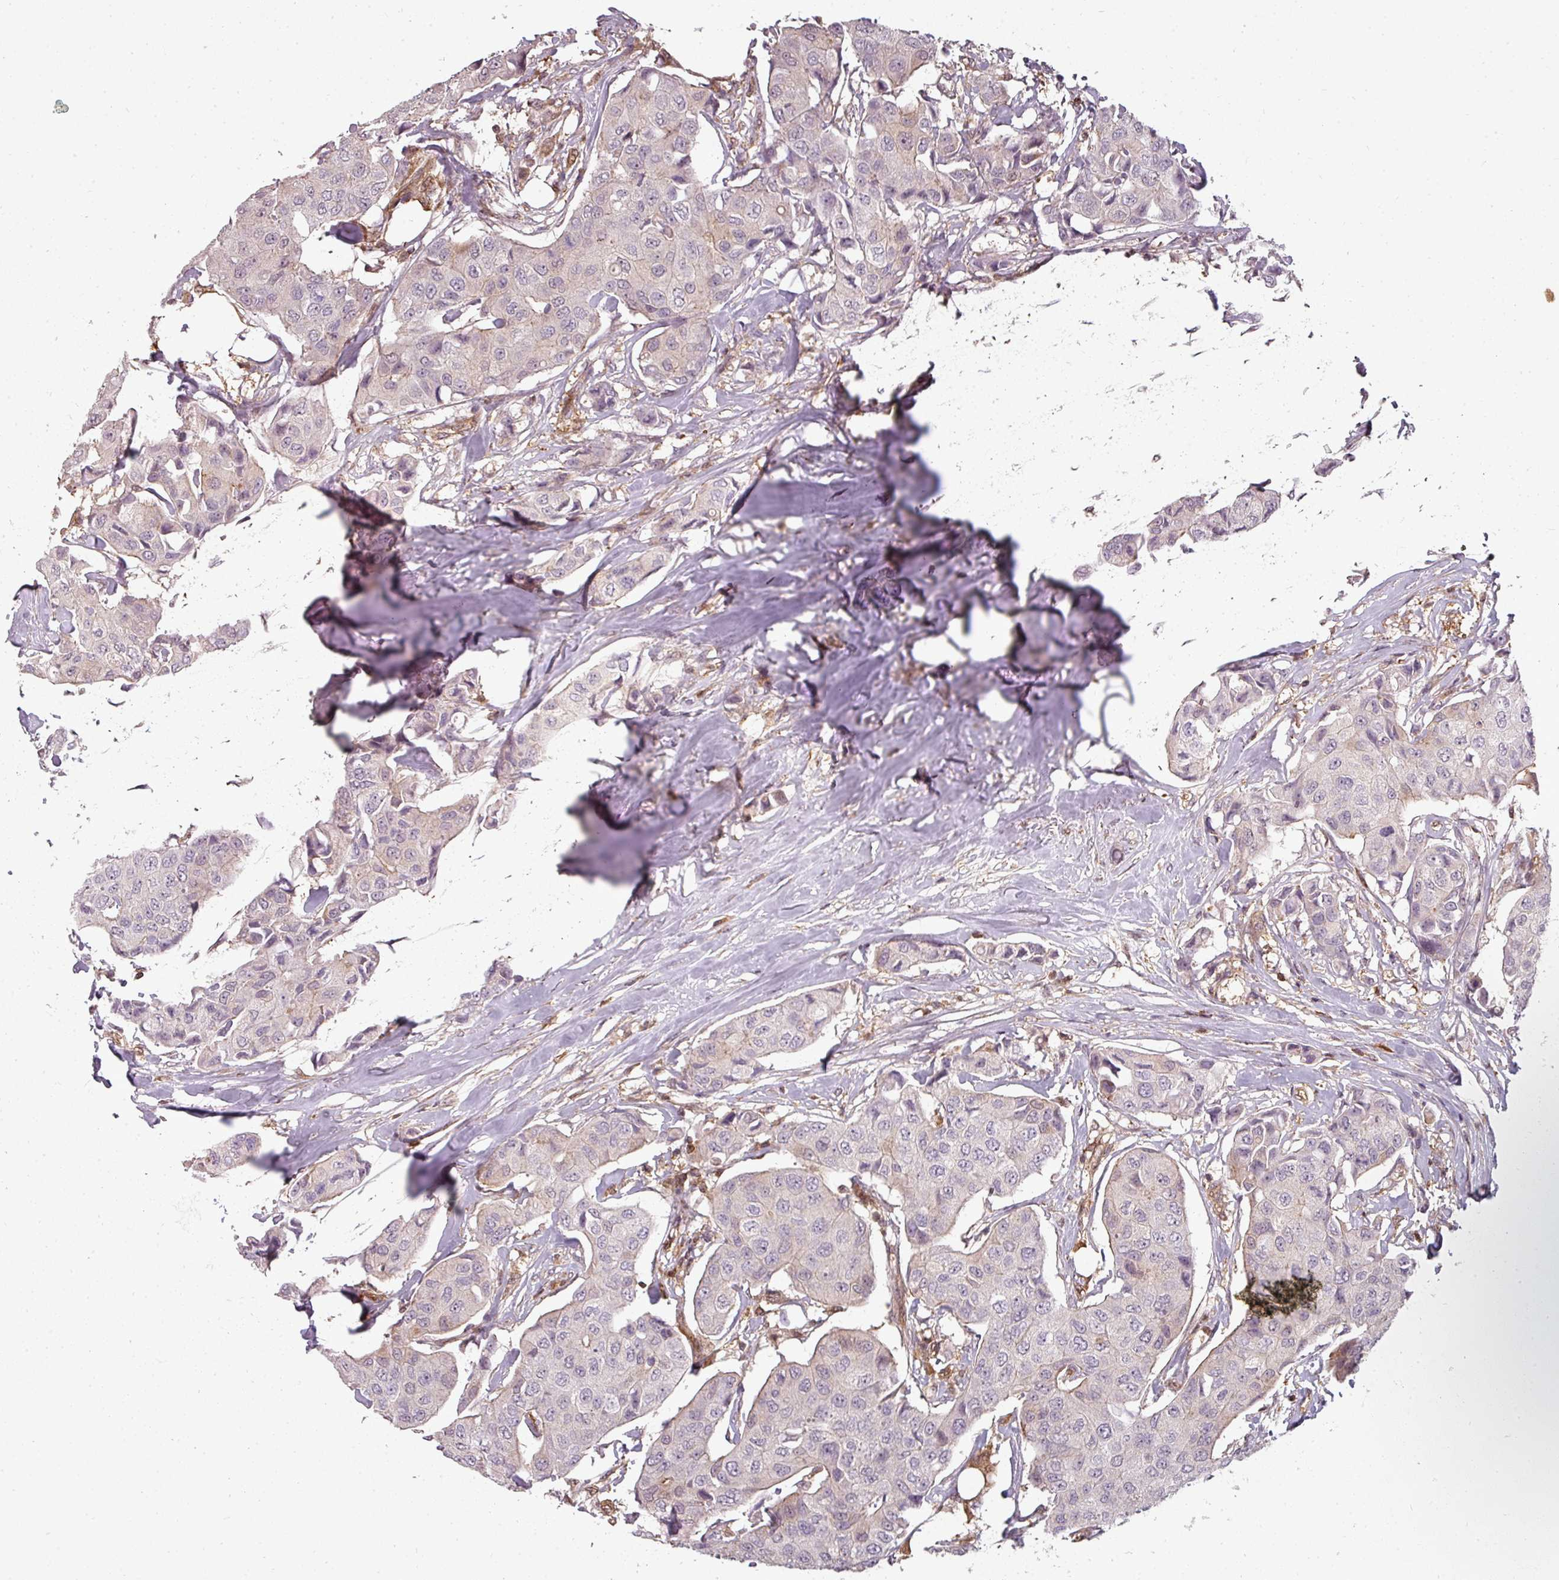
{"staining": {"intensity": "negative", "quantity": "none", "location": "none"}, "tissue": "breast cancer", "cell_type": "Tumor cells", "image_type": "cancer", "snomed": [{"axis": "morphology", "description": "Duct carcinoma"}, {"axis": "topography", "description": "Breast"}], "caption": "A high-resolution image shows immunohistochemistry (IHC) staining of breast cancer (infiltrating ductal carcinoma), which reveals no significant expression in tumor cells. (IHC, brightfield microscopy, high magnification).", "gene": "CLIC1", "patient": {"sex": "female", "age": 80}}